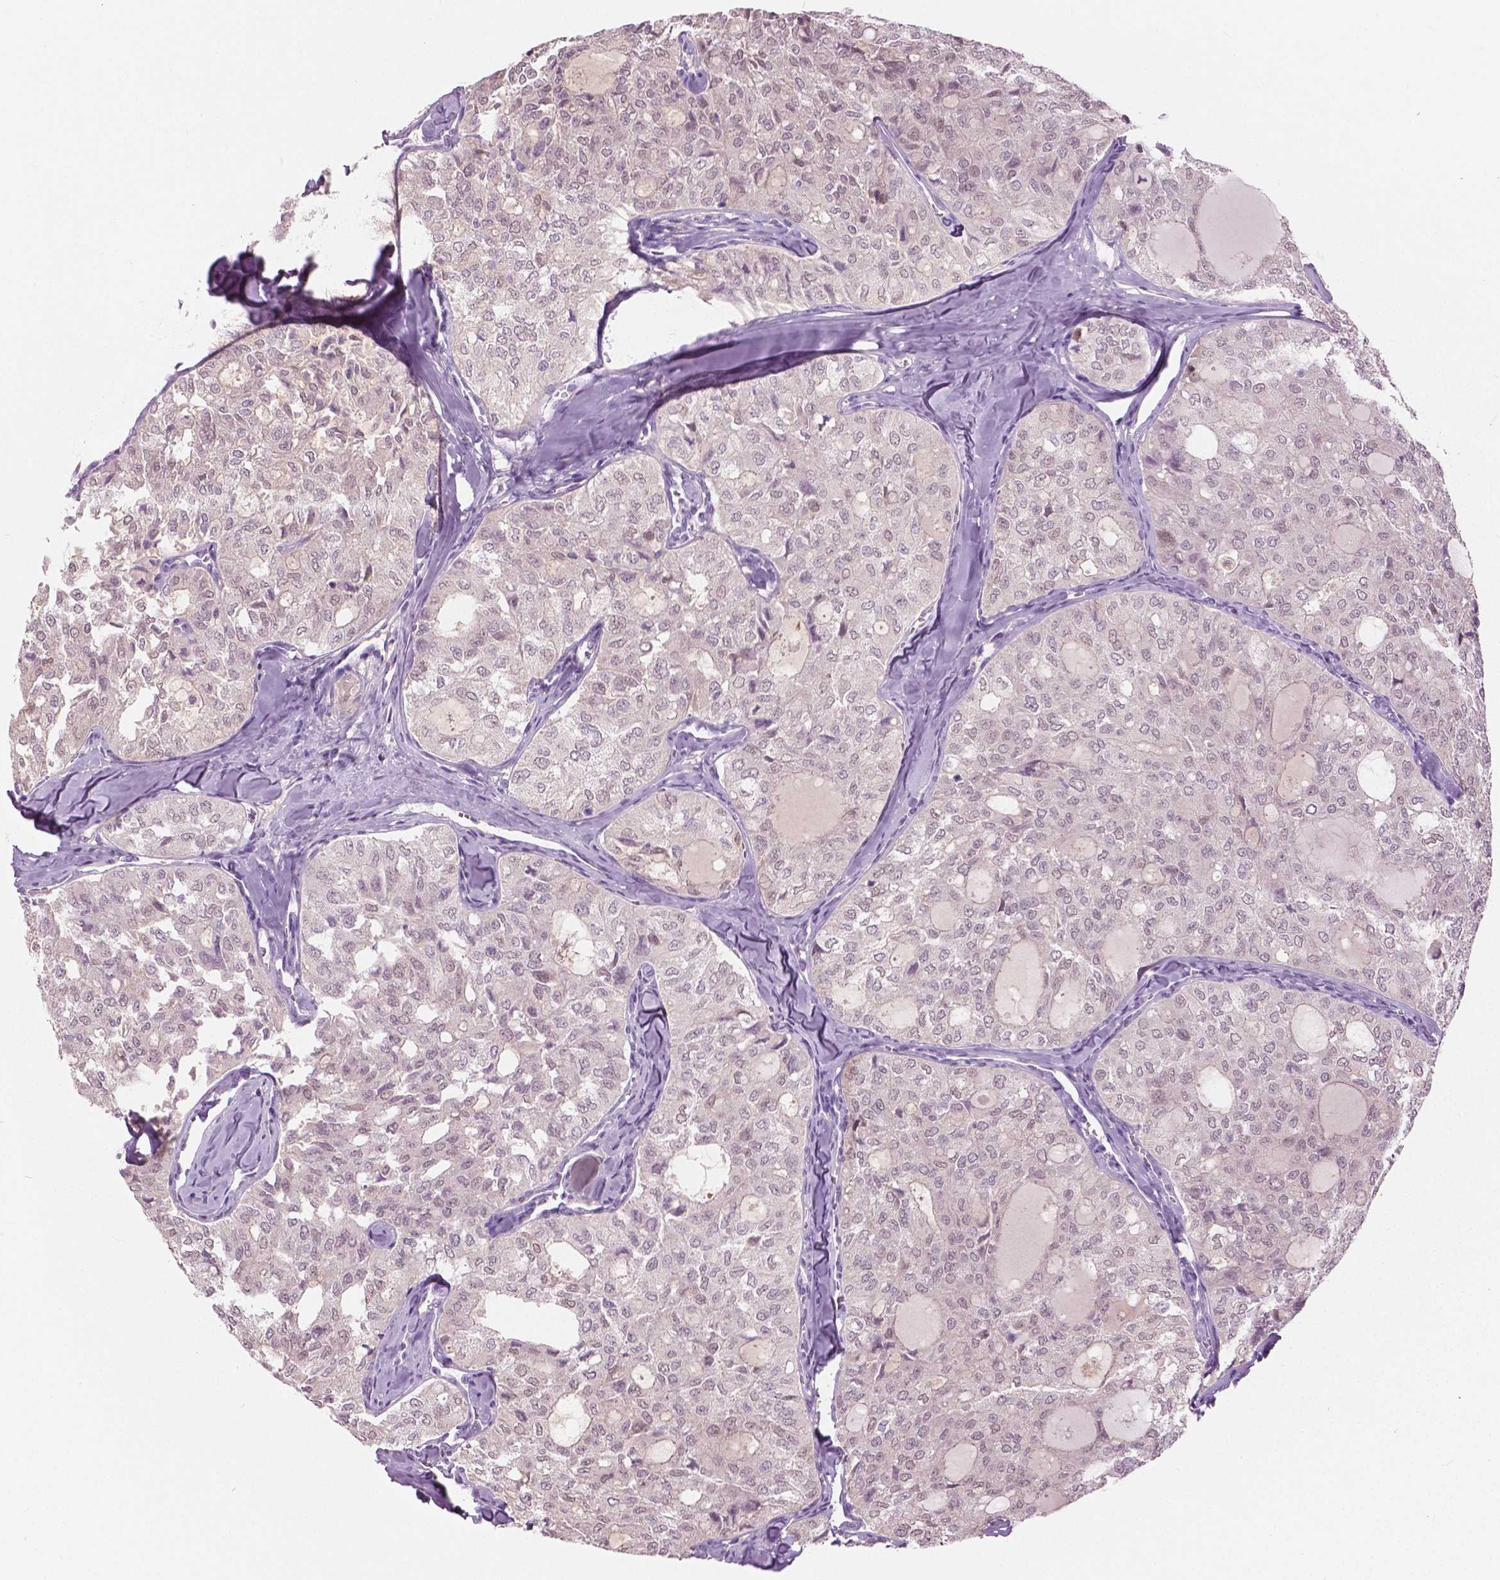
{"staining": {"intensity": "negative", "quantity": "none", "location": "none"}, "tissue": "thyroid cancer", "cell_type": "Tumor cells", "image_type": "cancer", "snomed": [{"axis": "morphology", "description": "Follicular adenoma carcinoma, NOS"}, {"axis": "topography", "description": "Thyroid gland"}], "caption": "Tumor cells are negative for protein expression in human thyroid cancer.", "gene": "GALM", "patient": {"sex": "male", "age": 75}}